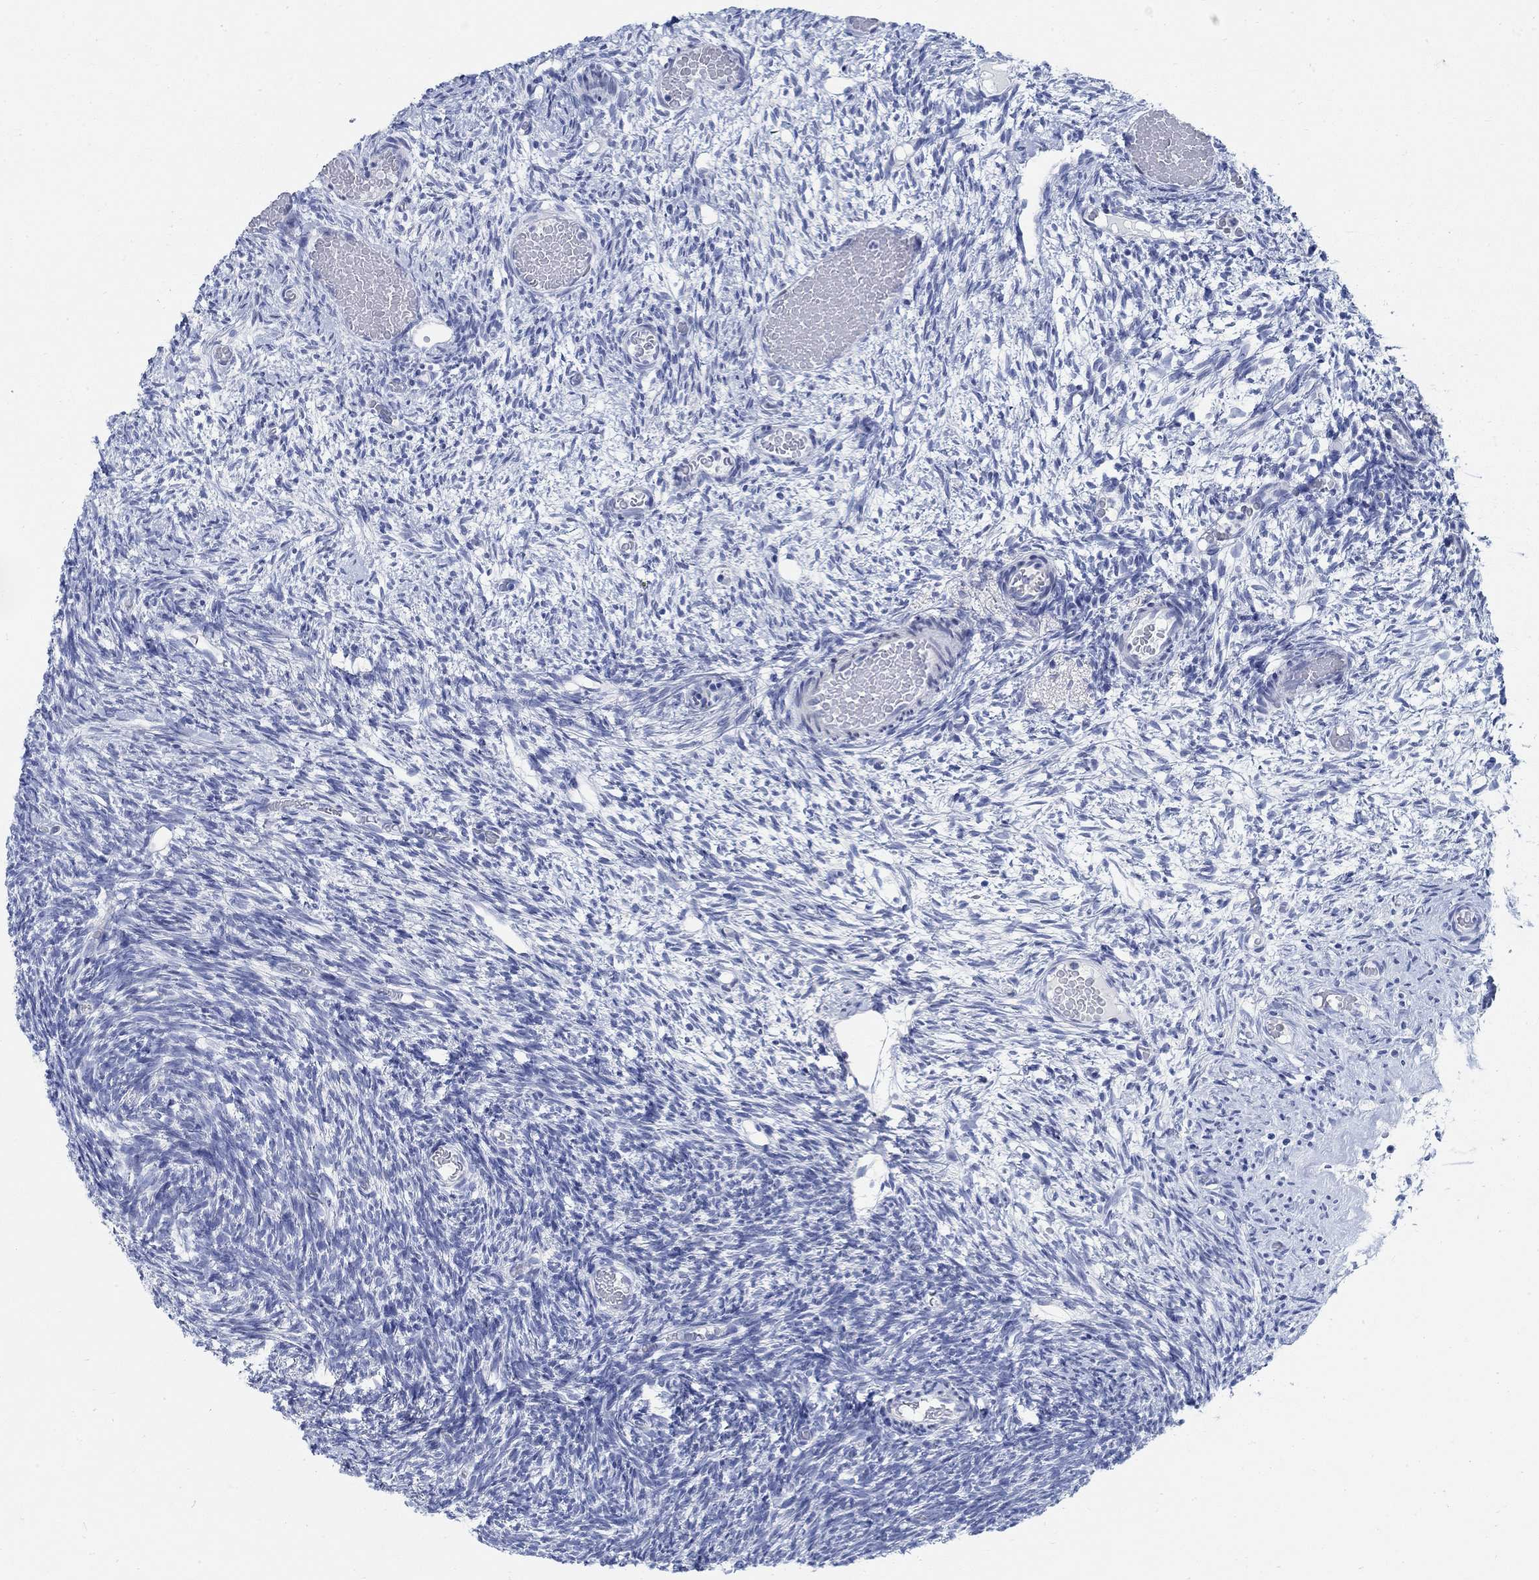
{"staining": {"intensity": "strong", "quantity": "25%-75%", "location": "cytoplasmic/membranous"}, "tissue": "ovary", "cell_type": "Follicle cells", "image_type": "normal", "snomed": [{"axis": "morphology", "description": "Normal tissue, NOS"}, {"axis": "topography", "description": "Ovary"}], "caption": "Immunohistochemistry of unremarkable ovary demonstrates high levels of strong cytoplasmic/membranous positivity in about 25%-75% of follicle cells.", "gene": "RBM20", "patient": {"sex": "female", "age": 39}}